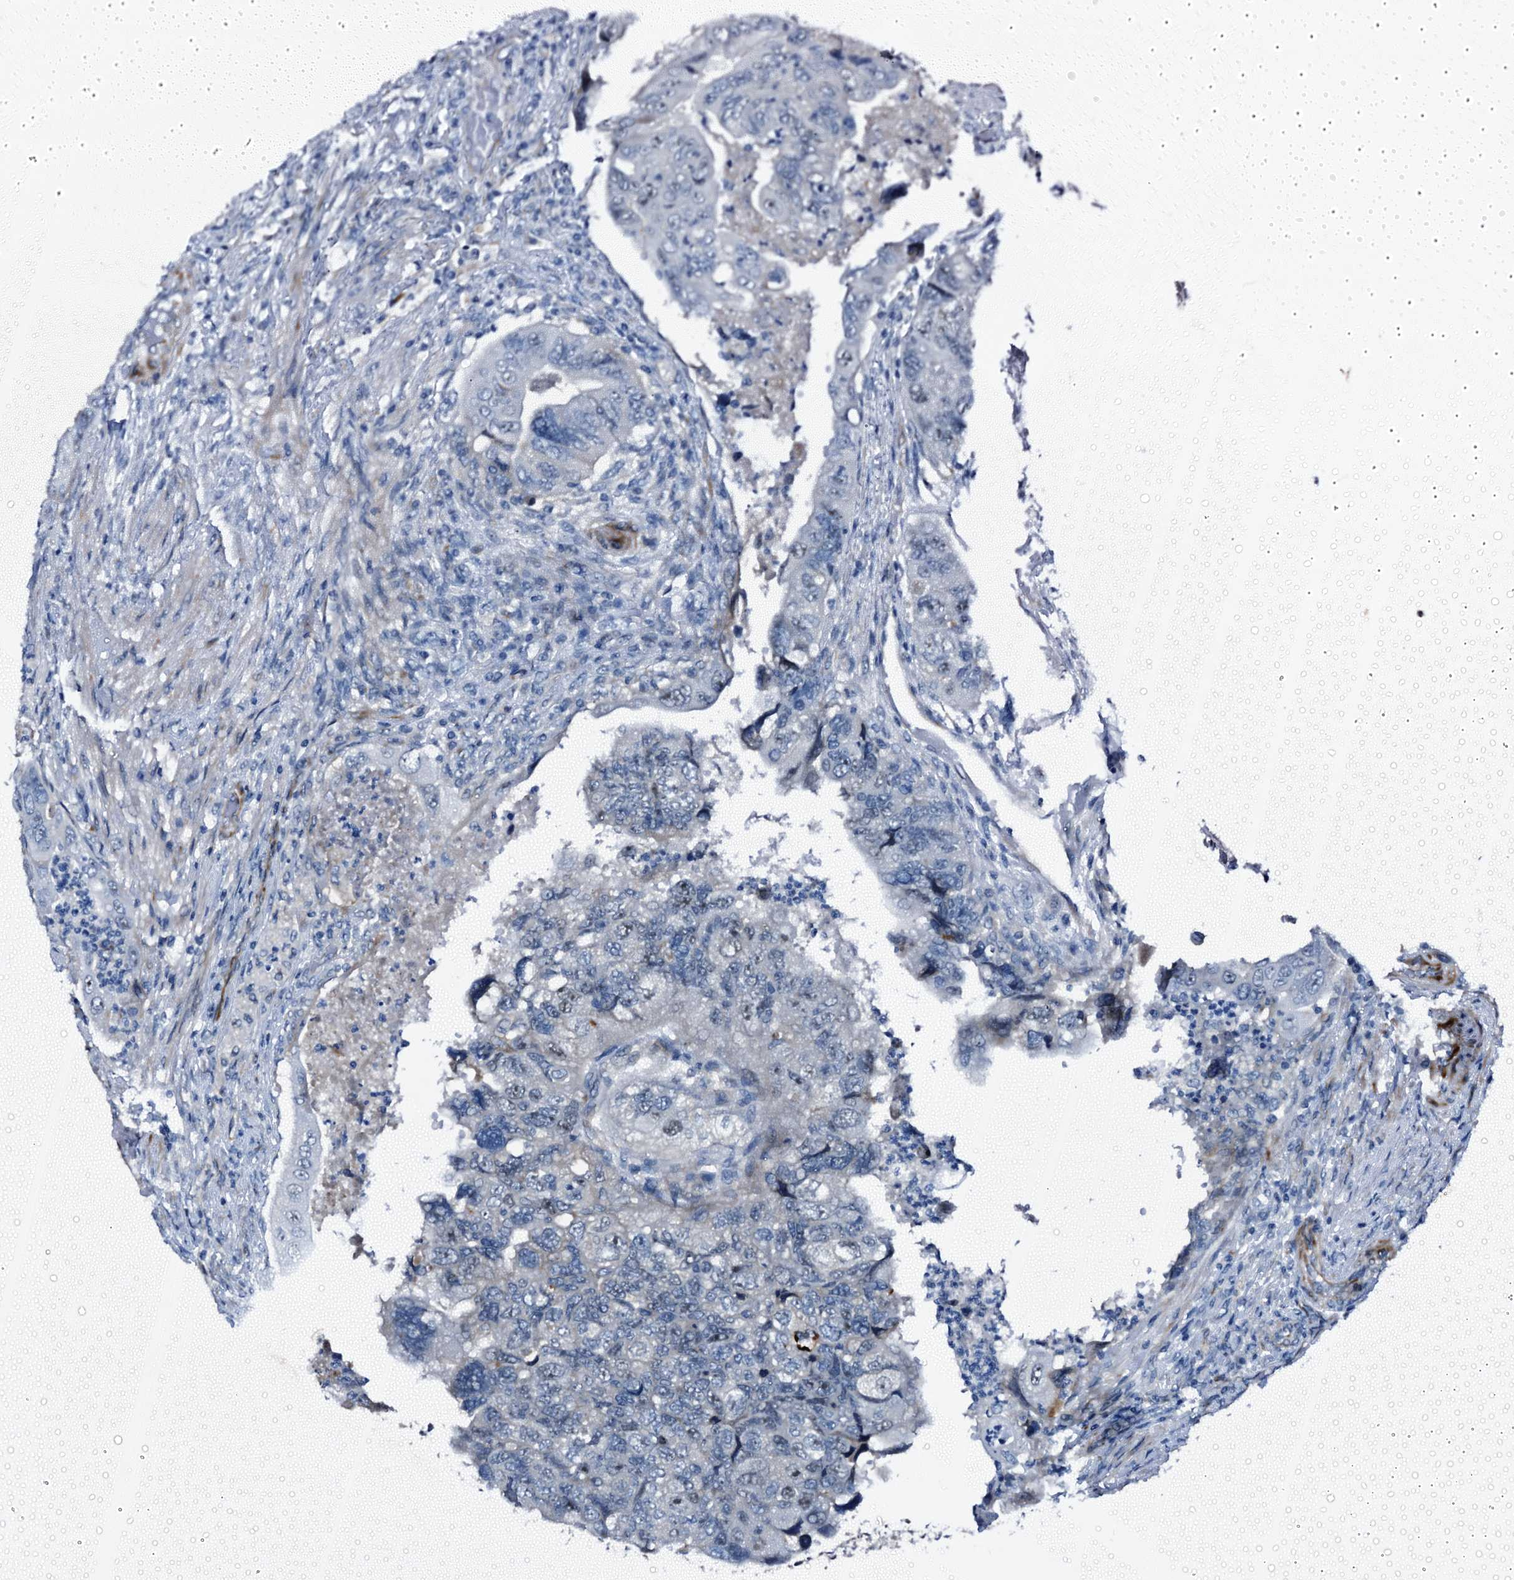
{"staining": {"intensity": "weak", "quantity": "<25%", "location": "nuclear"}, "tissue": "colorectal cancer", "cell_type": "Tumor cells", "image_type": "cancer", "snomed": [{"axis": "morphology", "description": "Adenocarcinoma, NOS"}, {"axis": "topography", "description": "Rectum"}], "caption": "Colorectal adenocarcinoma was stained to show a protein in brown. There is no significant expression in tumor cells.", "gene": "EMG1", "patient": {"sex": "male", "age": 63}}